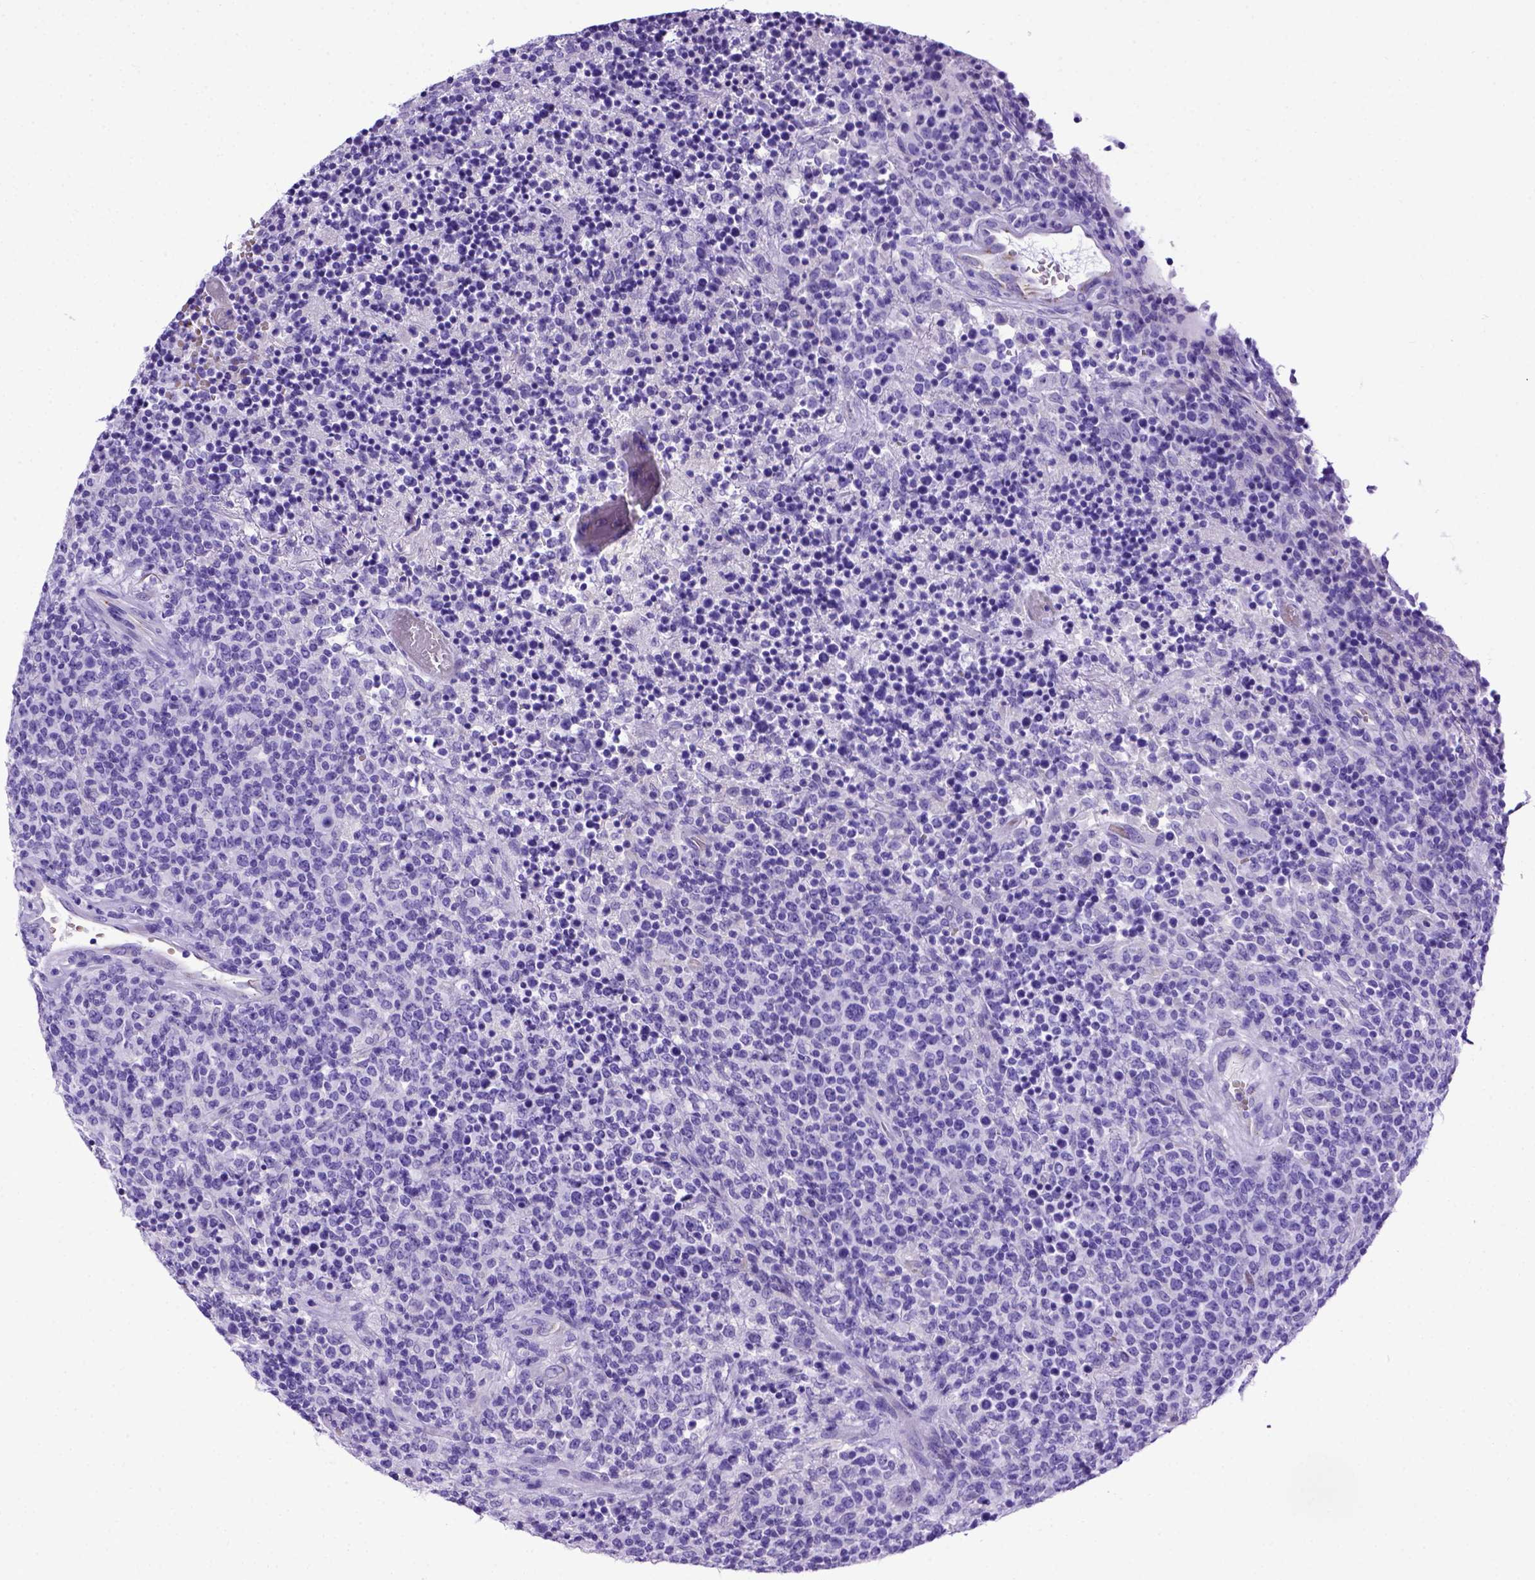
{"staining": {"intensity": "negative", "quantity": "none", "location": "none"}, "tissue": "lymphoma", "cell_type": "Tumor cells", "image_type": "cancer", "snomed": [{"axis": "morphology", "description": "Malignant lymphoma, non-Hodgkin's type, High grade"}, {"axis": "topography", "description": "Lung"}], "caption": "A histopathology image of malignant lymphoma, non-Hodgkin's type (high-grade) stained for a protein shows no brown staining in tumor cells.", "gene": "MEOX2", "patient": {"sex": "male", "age": 79}}